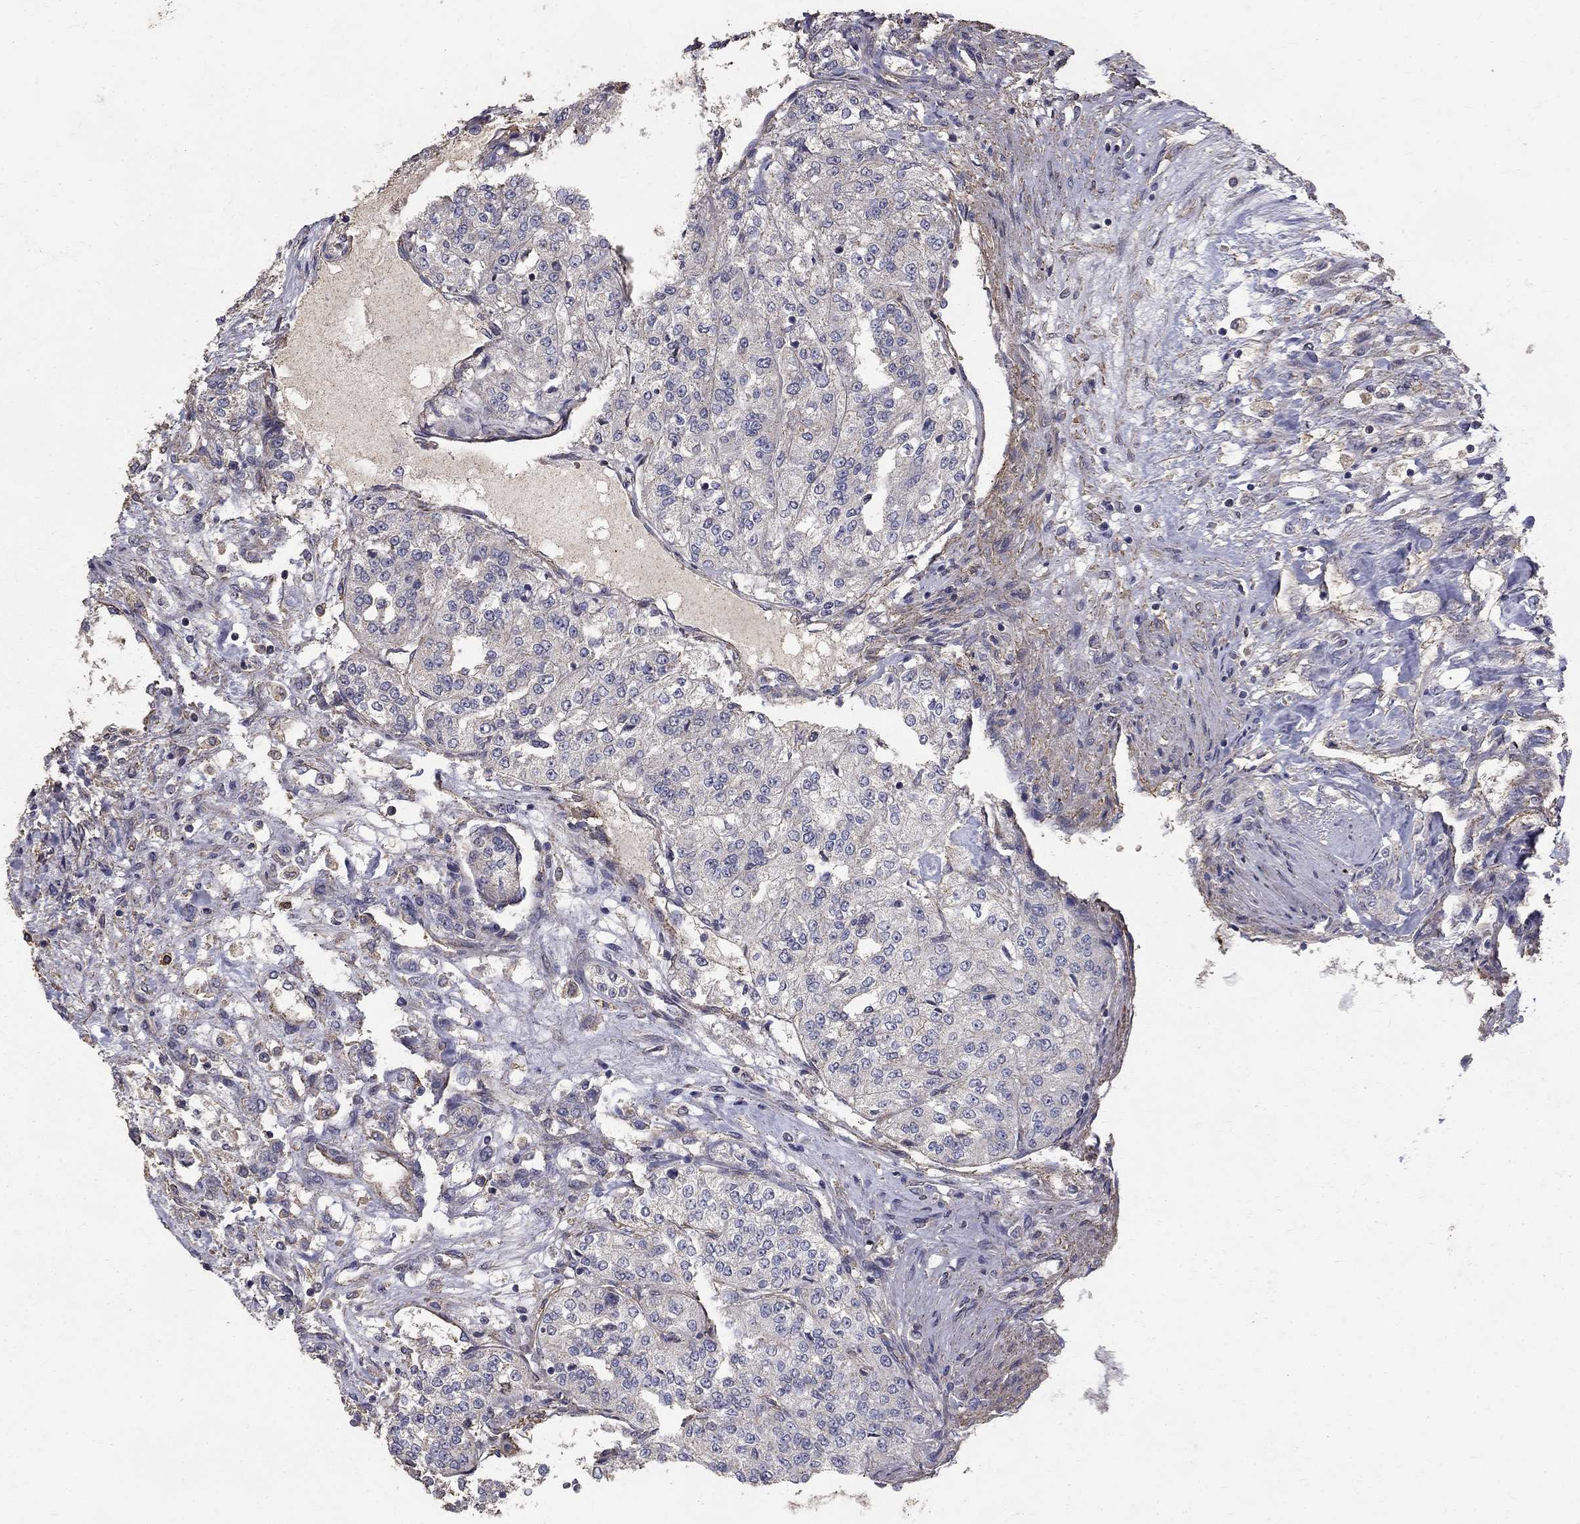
{"staining": {"intensity": "negative", "quantity": "none", "location": "none"}, "tissue": "renal cancer", "cell_type": "Tumor cells", "image_type": "cancer", "snomed": [{"axis": "morphology", "description": "Adenocarcinoma, NOS"}, {"axis": "topography", "description": "Kidney"}], "caption": "This is a histopathology image of immunohistochemistry staining of renal cancer, which shows no positivity in tumor cells.", "gene": "MPP2", "patient": {"sex": "female", "age": 63}}